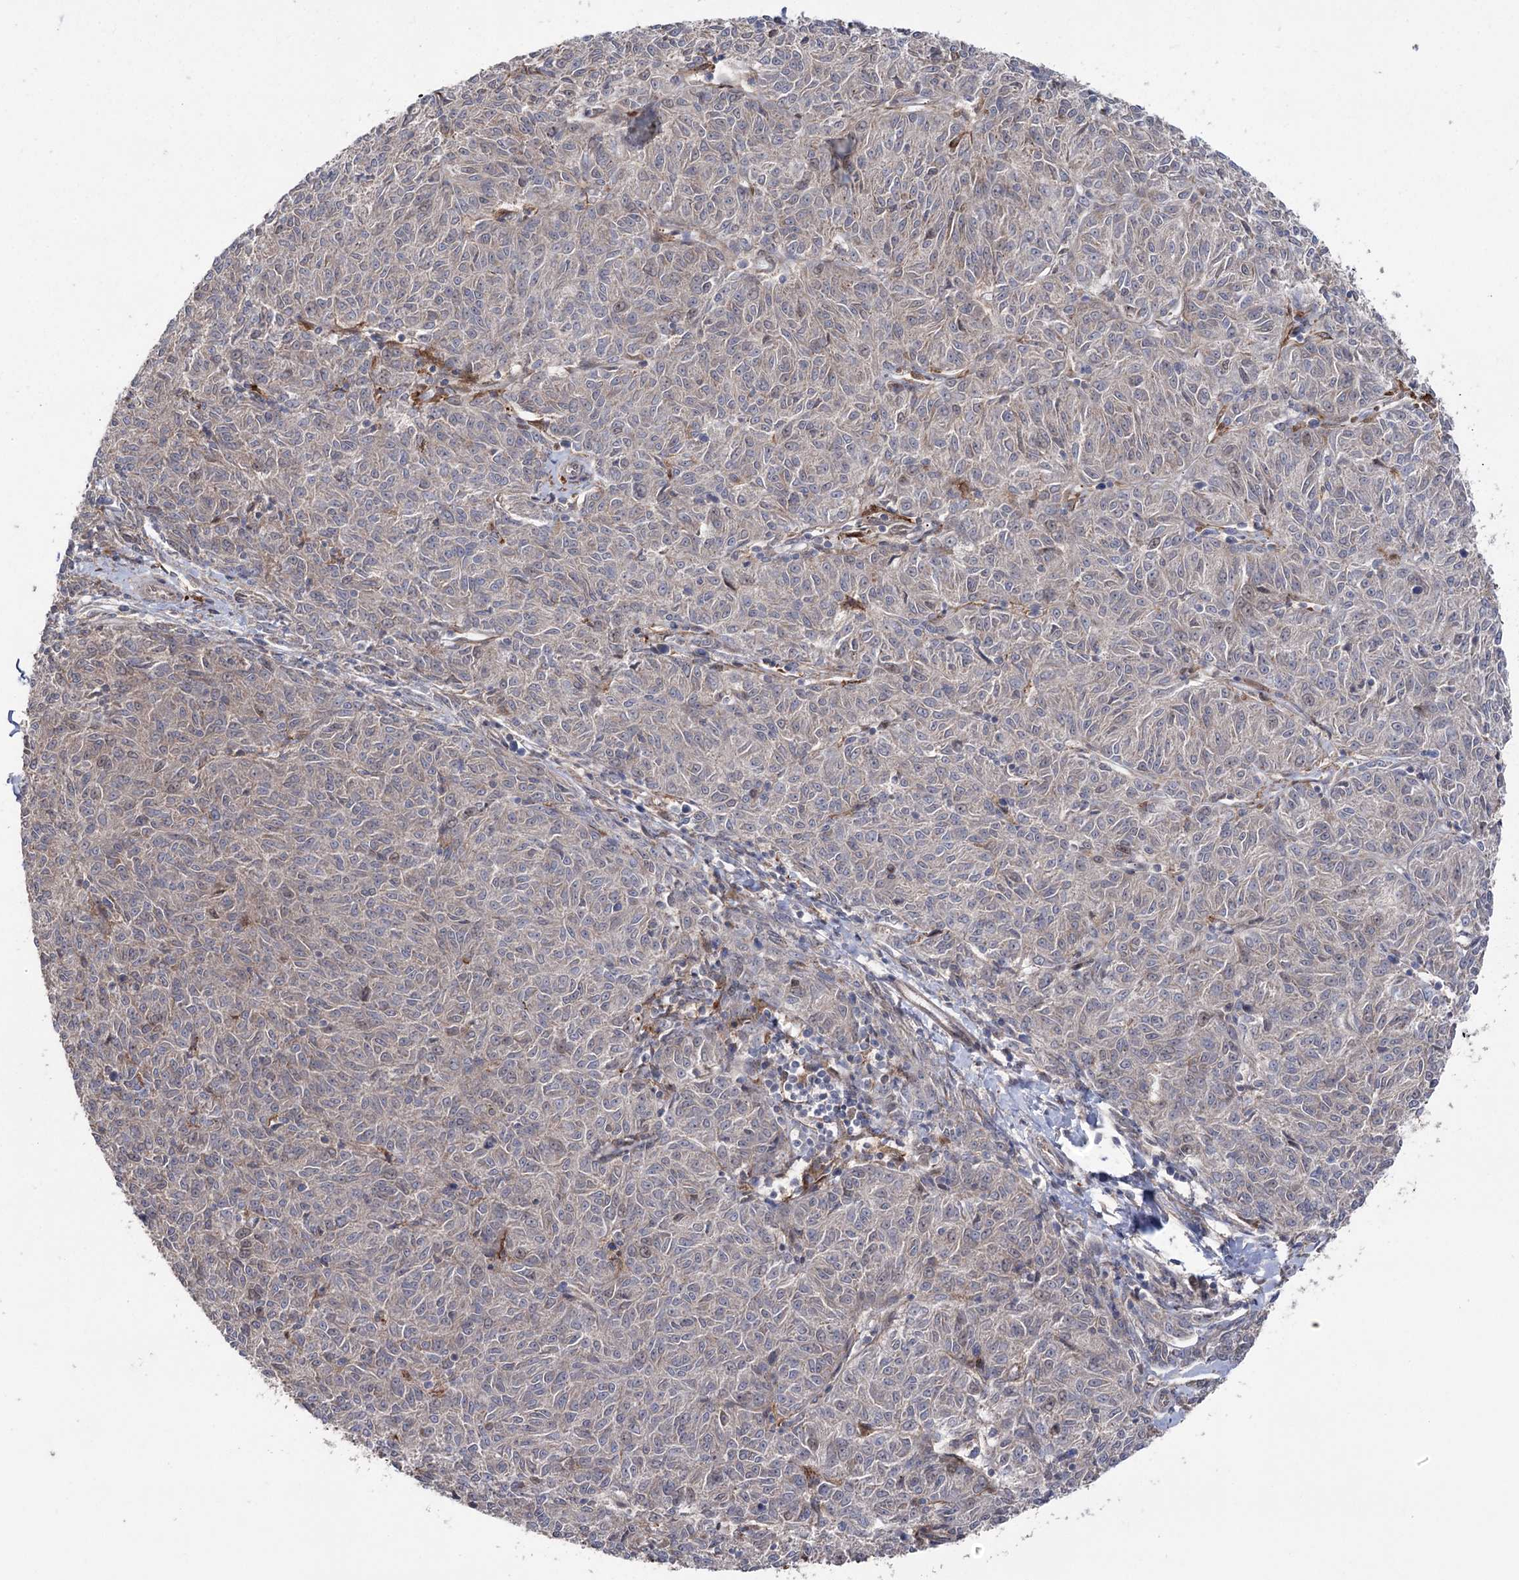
{"staining": {"intensity": "negative", "quantity": "none", "location": "none"}, "tissue": "melanoma", "cell_type": "Tumor cells", "image_type": "cancer", "snomed": [{"axis": "morphology", "description": "Malignant melanoma, NOS"}, {"axis": "topography", "description": "Skin"}], "caption": "Photomicrograph shows no significant protein positivity in tumor cells of malignant melanoma.", "gene": "OTUD1", "patient": {"sex": "female", "age": 72}}